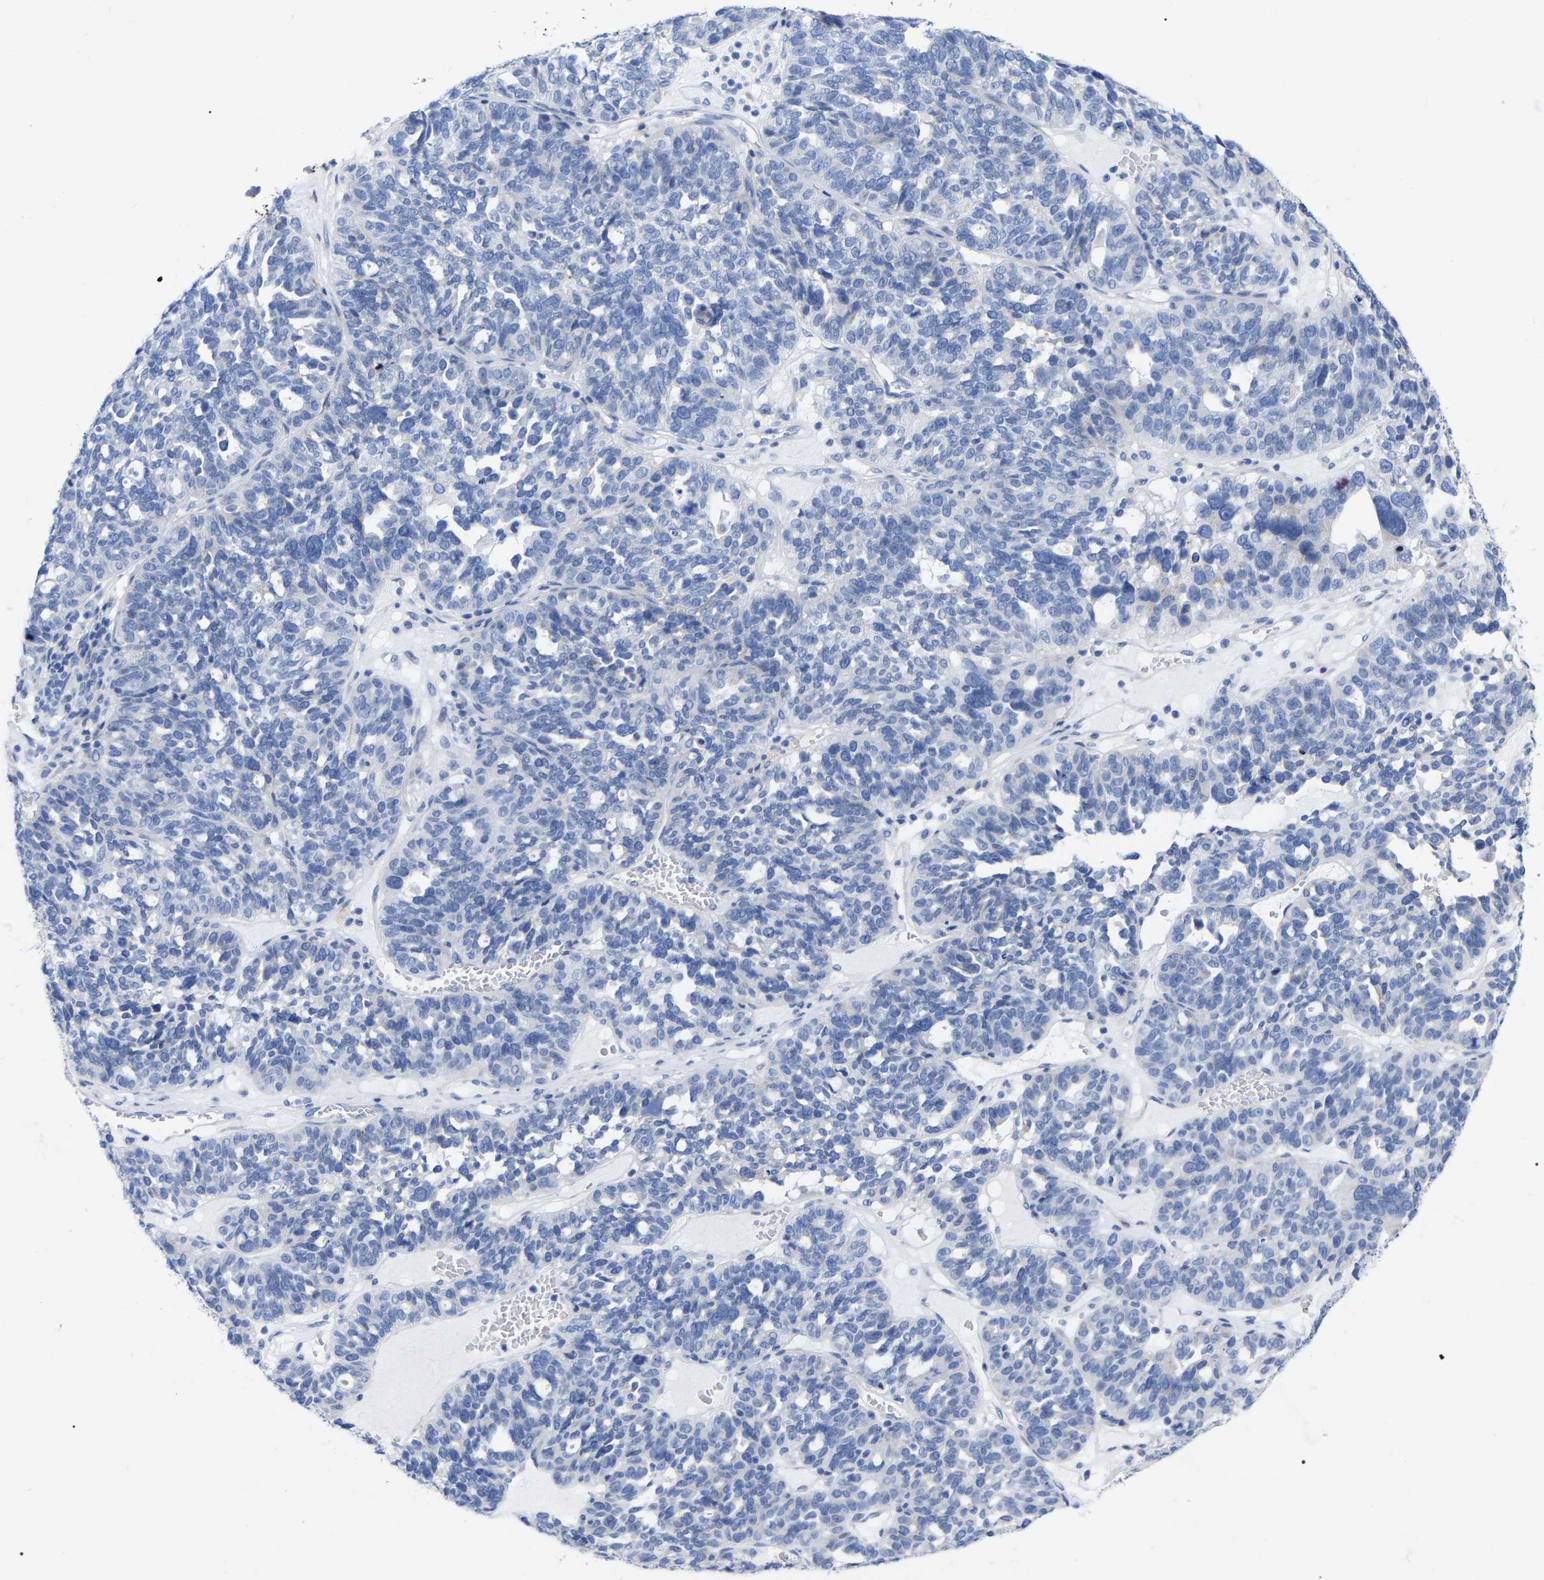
{"staining": {"intensity": "negative", "quantity": "none", "location": "none"}, "tissue": "ovarian cancer", "cell_type": "Tumor cells", "image_type": "cancer", "snomed": [{"axis": "morphology", "description": "Cystadenocarcinoma, serous, NOS"}, {"axis": "topography", "description": "Ovary"}], "caption": "Micrograph shows no protein staining in tumor cells of ovarian cancer tissue.", "gene": "STRIP2", "patient": {"sex": "female", "age": 59}}